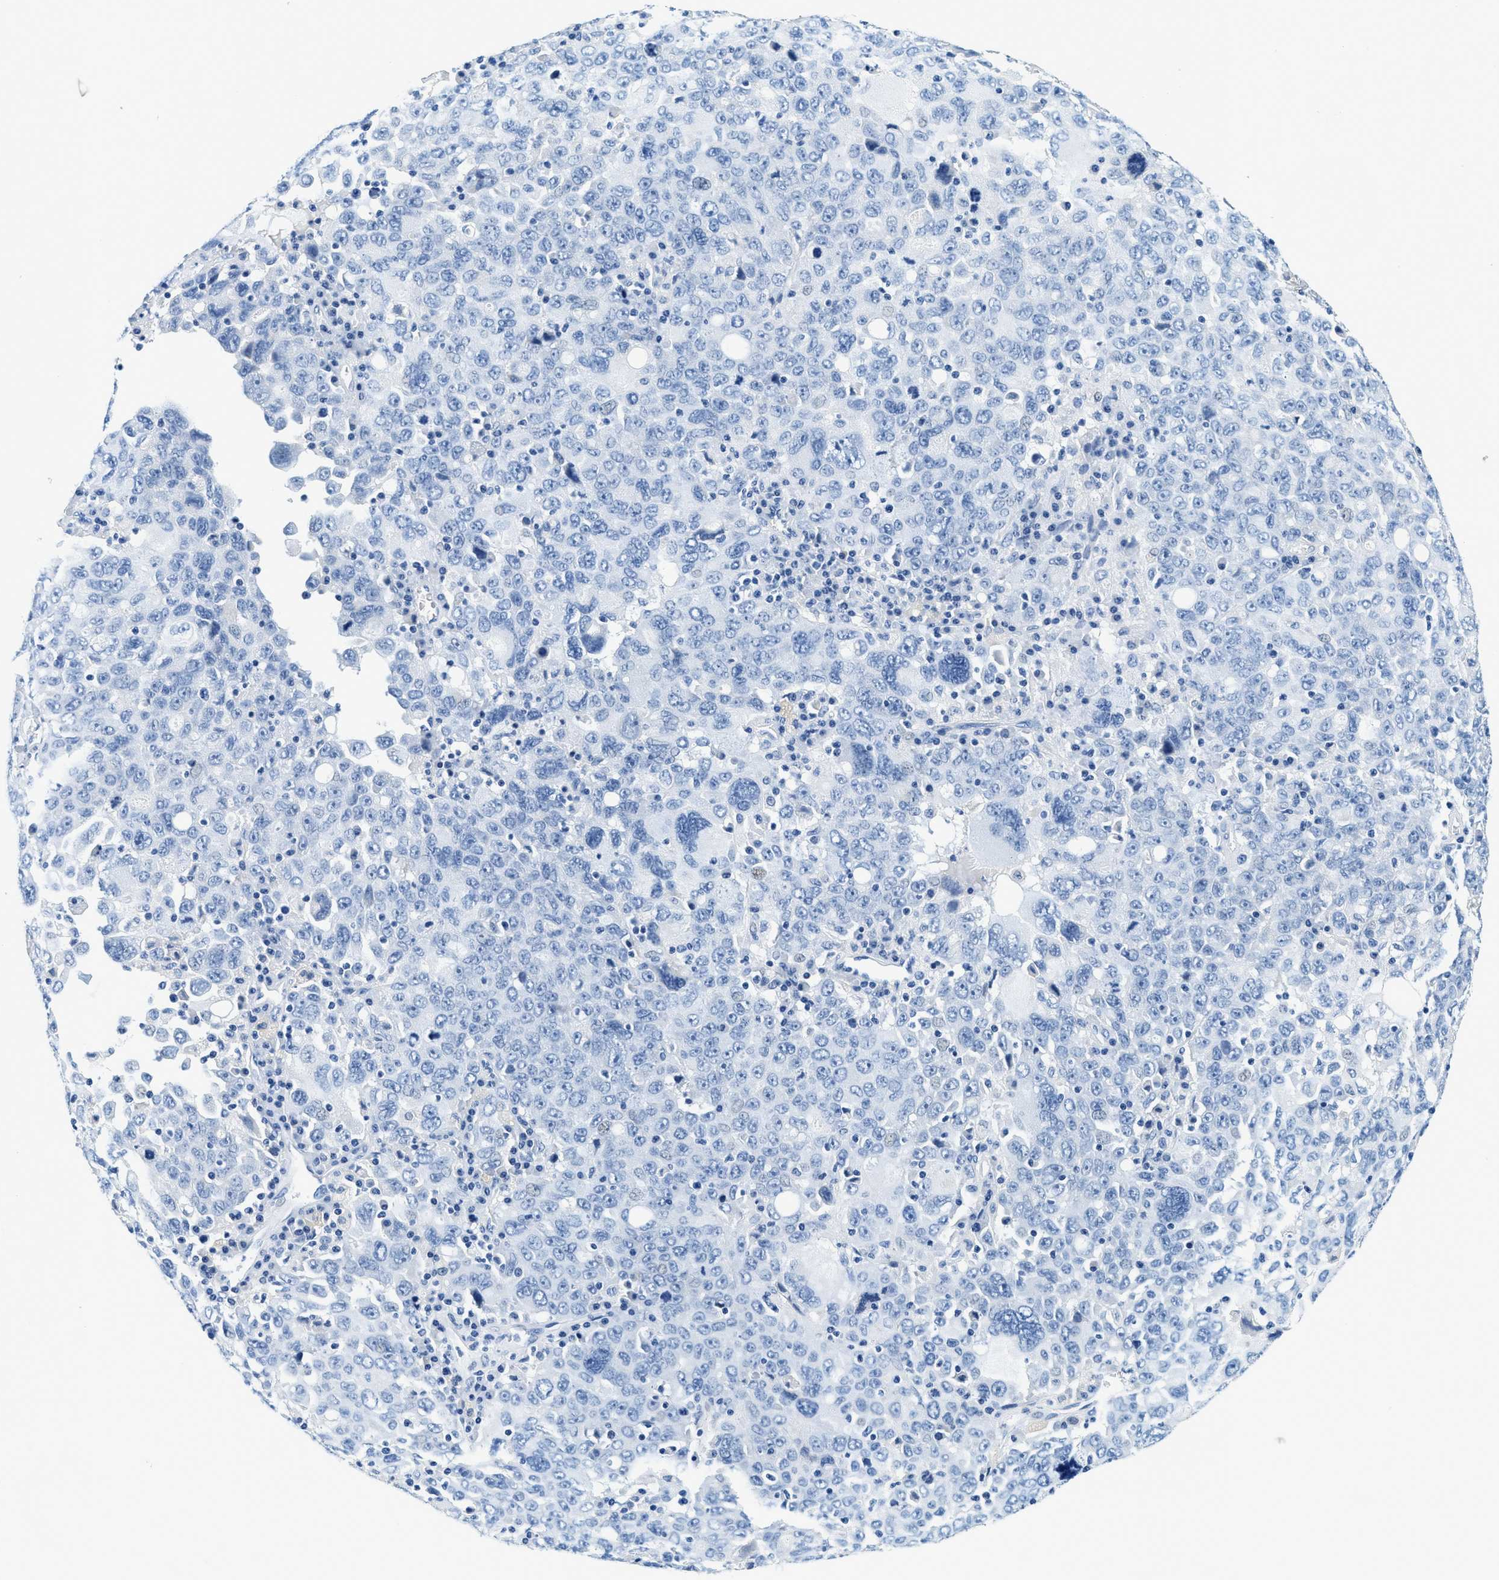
{"staining": {"intensity": "negative", "quantity": "none", "location": "none"}, "tissue": "ovarian cancer", "cell_type": "Tumor cells", "image_type": "cancer", "snomed": [{"axis": "morphology", "description": "Carcinoma, endometroid"}, {"axis": "topography", "description": "Ovary"}], "caption": "This is an immunohistochemistry micrograph of endometroid carcinoma (ovarian). There is no staining in tumor cells.", "gene": "GSTM3", "patient": {"sex": "female", "age": 62}}